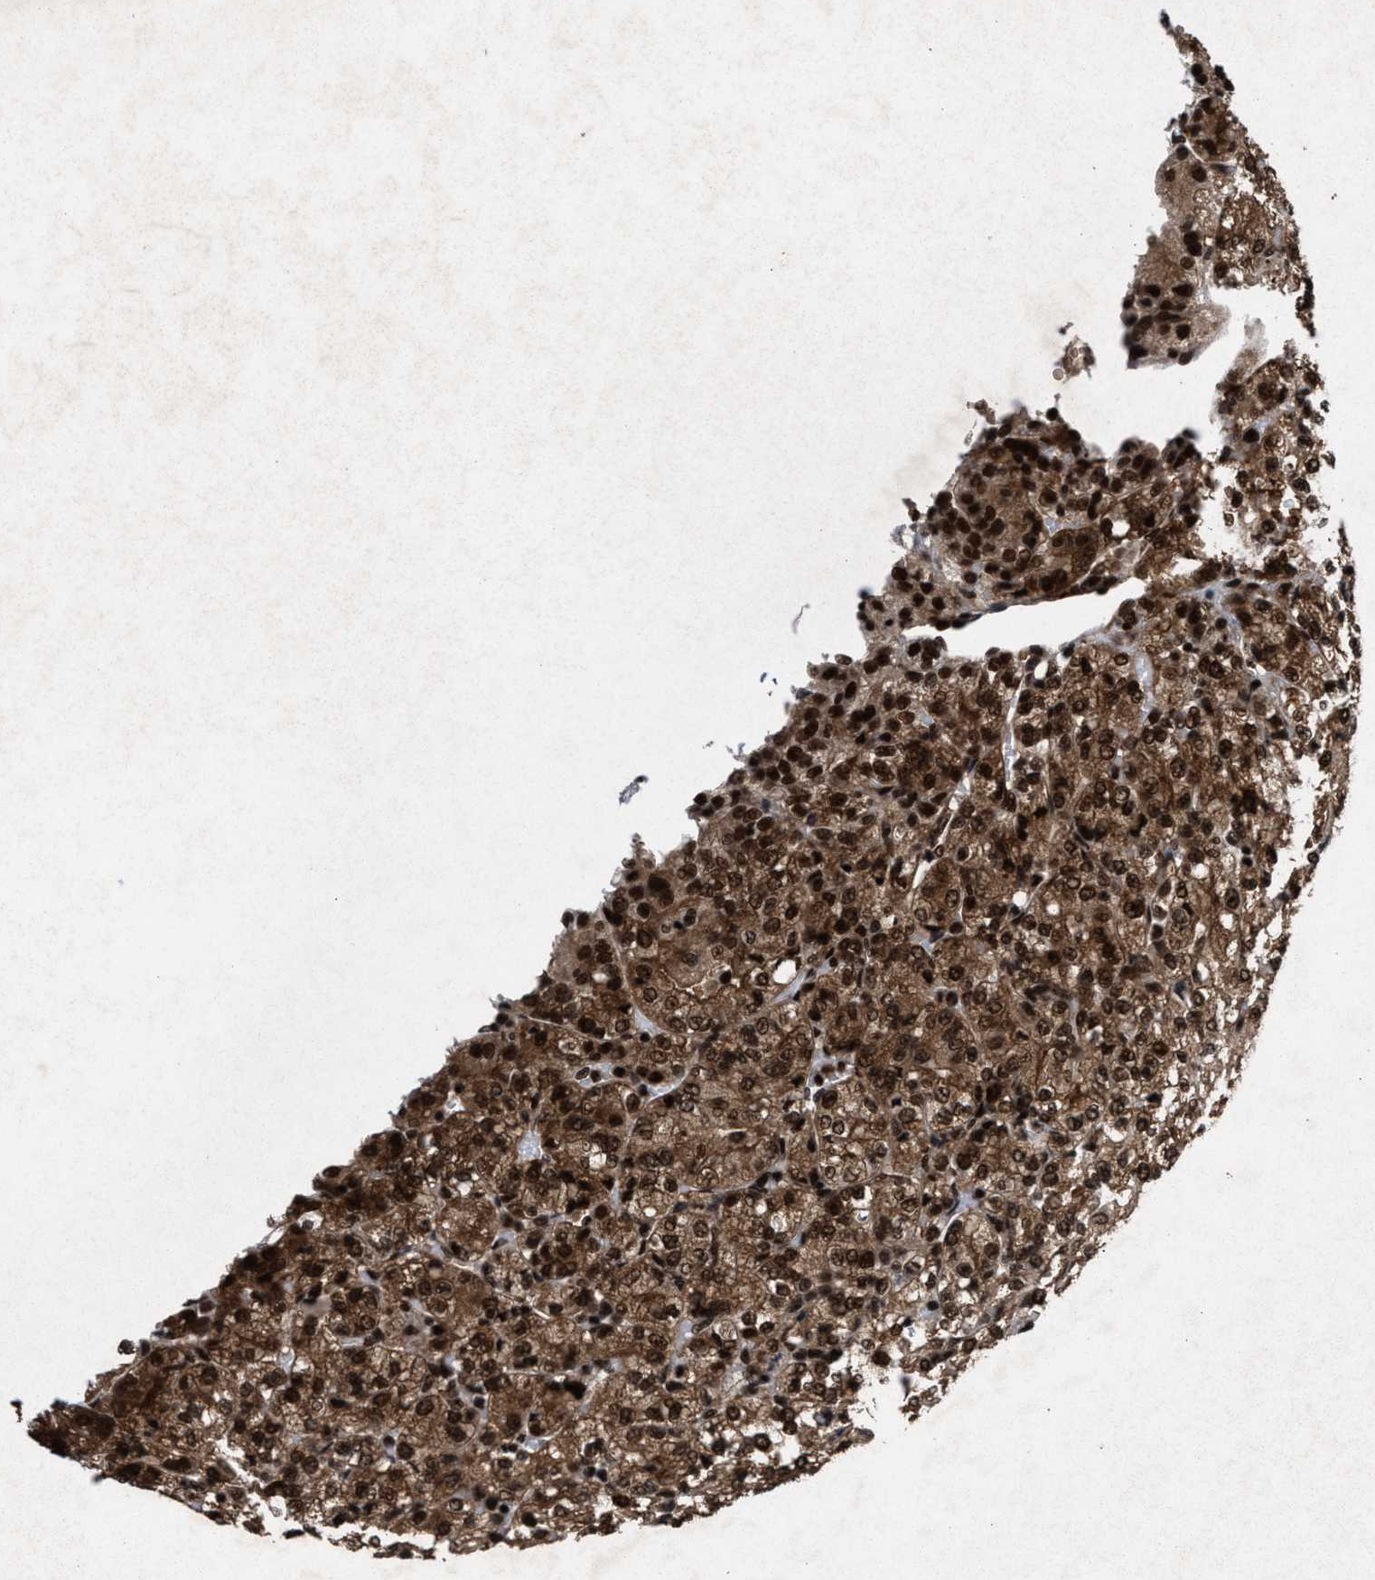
{"staining": {"intensity": "moderate", "quantity": ">75%", "location": "cytoplasmic/membranous,nuclear"}, "tissue": "renal cancer", "cell_type": "Tumor cells", "image_type": "cancer", "snomed": [{"axis": "morphology", "description": "Adenocarcinoma, NOS"}, {"axis": "topography", "description": "Kidney"}], "caption": "The image demonstrates a brown stain indicating the presence of a protein in the cytoplasmic/membranous and nuclear of tumor cells in renal cancer.", "gene": "WIZ", "patient": {"sex": "male", "age": 77}}